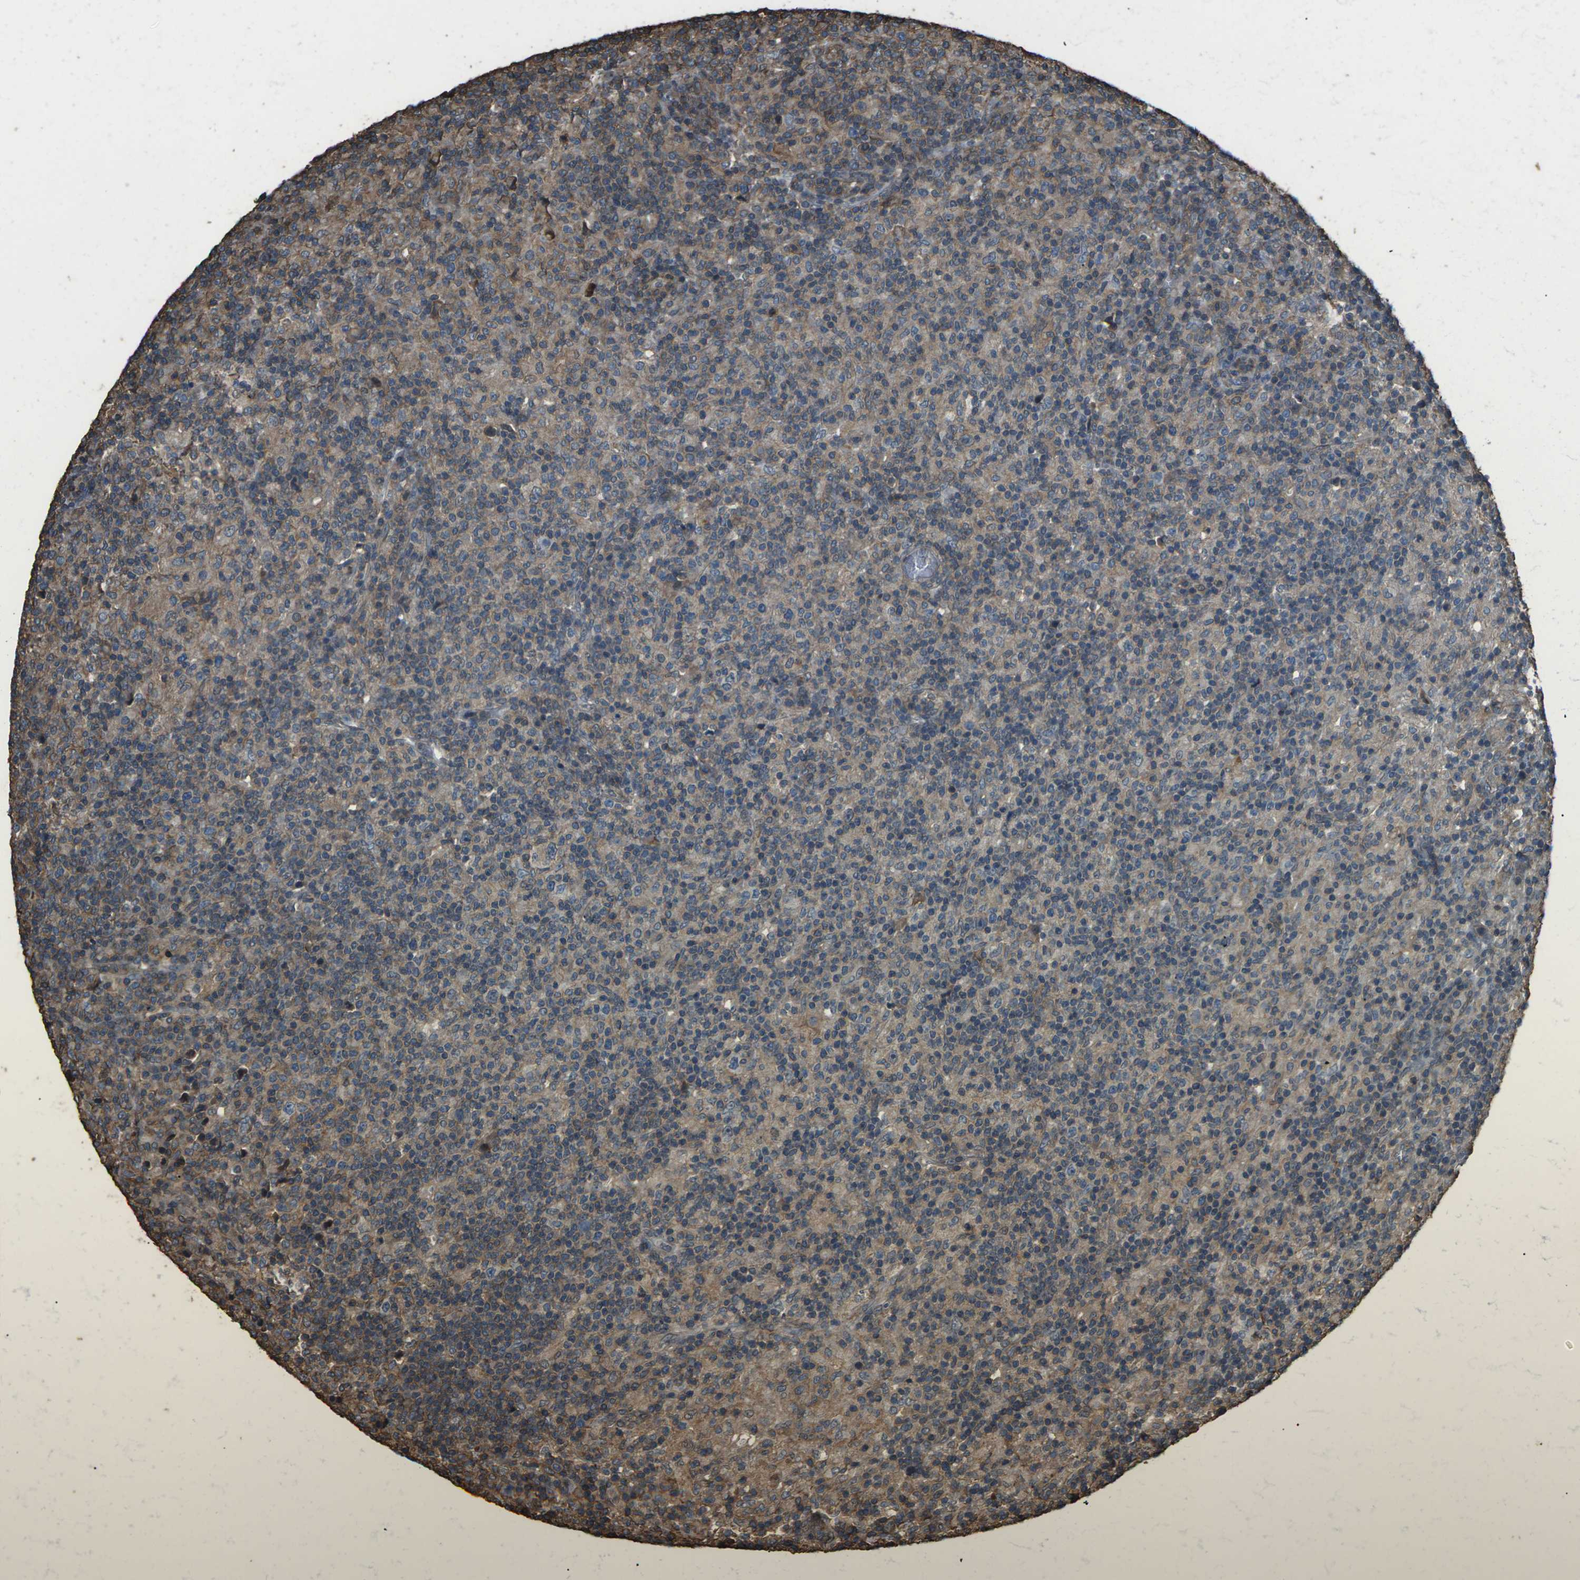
{"staining": {"intensity": "weak", "quantity": "25%-75%", "location": "cytoplasmic/membranous"}, "tissue": "lymphoma", "cell_type": "Tumor cells", "image_type": "cancer", "snomed": [{"axis": "morphology", "description": "Hodgkin's disease, NOS"}, {"axis": "topography", "description": "Lymph node"}], "caption": "High-magnification brightfield microscopy of lymphoma stained with DAB (brown) and counterstained with hematoxylin (blue). tumor cells exhibit weak cytoplasmic/membranous positivity is identified in about25%-75% of cells.", "gene": "DHPS", "patient": {"sex": "male", "age": 70}}